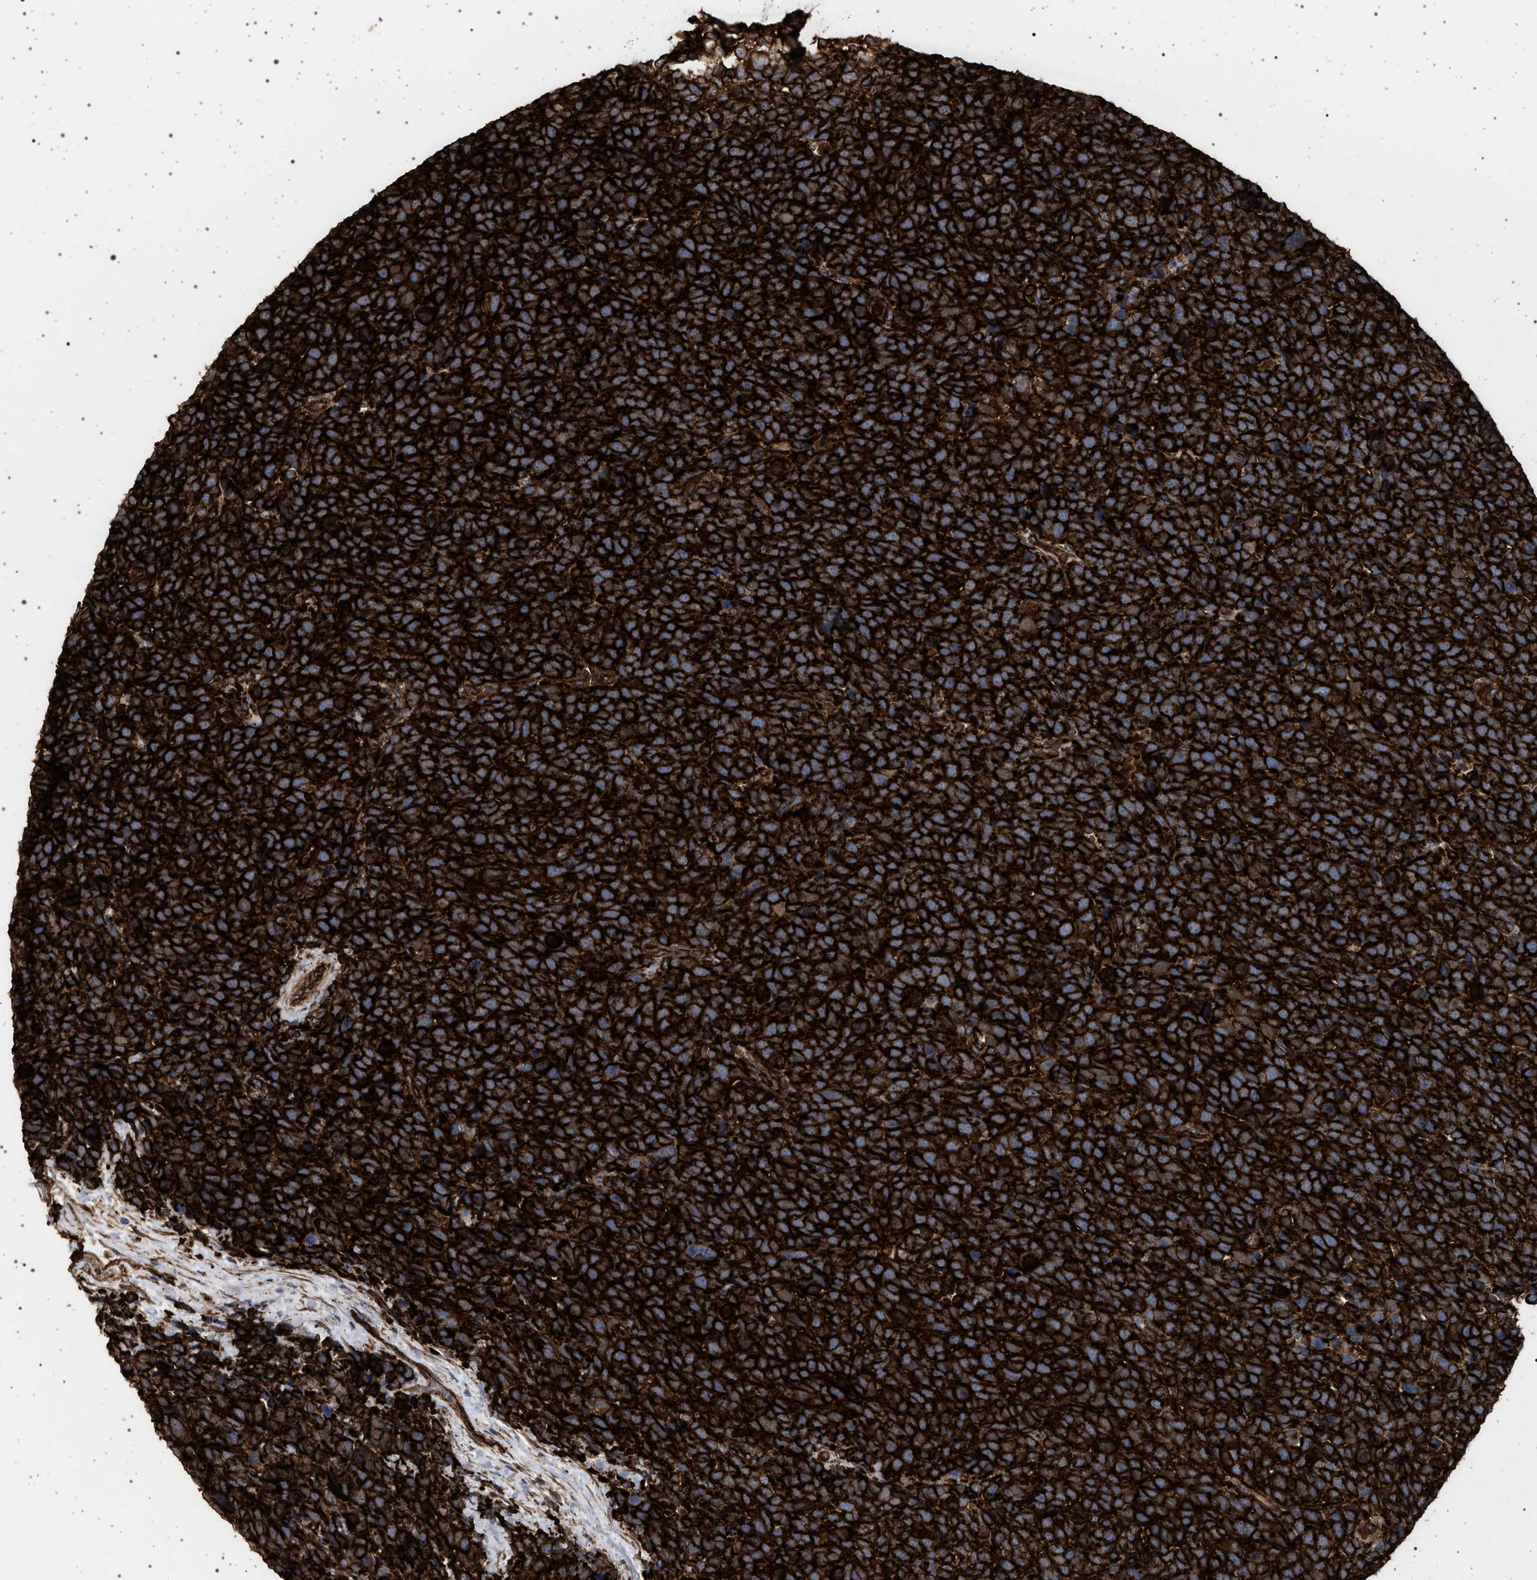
{"staining": {"intensity": "strong", "quantity": ">75%", "location": "cytoplasmic/membranous"}, "tissue": "urothelial cancer", "cell_type": "Tumor cells", "image_type": "cancer", "snomed": [{"axis": "morphology", "description": "Urothelial carcinoma, High grade"}, {"axis": "topography", "description": "Urinary bladder"}], "caption": "A brown stain highlights strong cytoplasmic/membranous staining of a protein in urothelial carcinoma (high-grade) tumor cells.", "gene": "IFT20", "patient": {"sex": "female", "age": 82}}